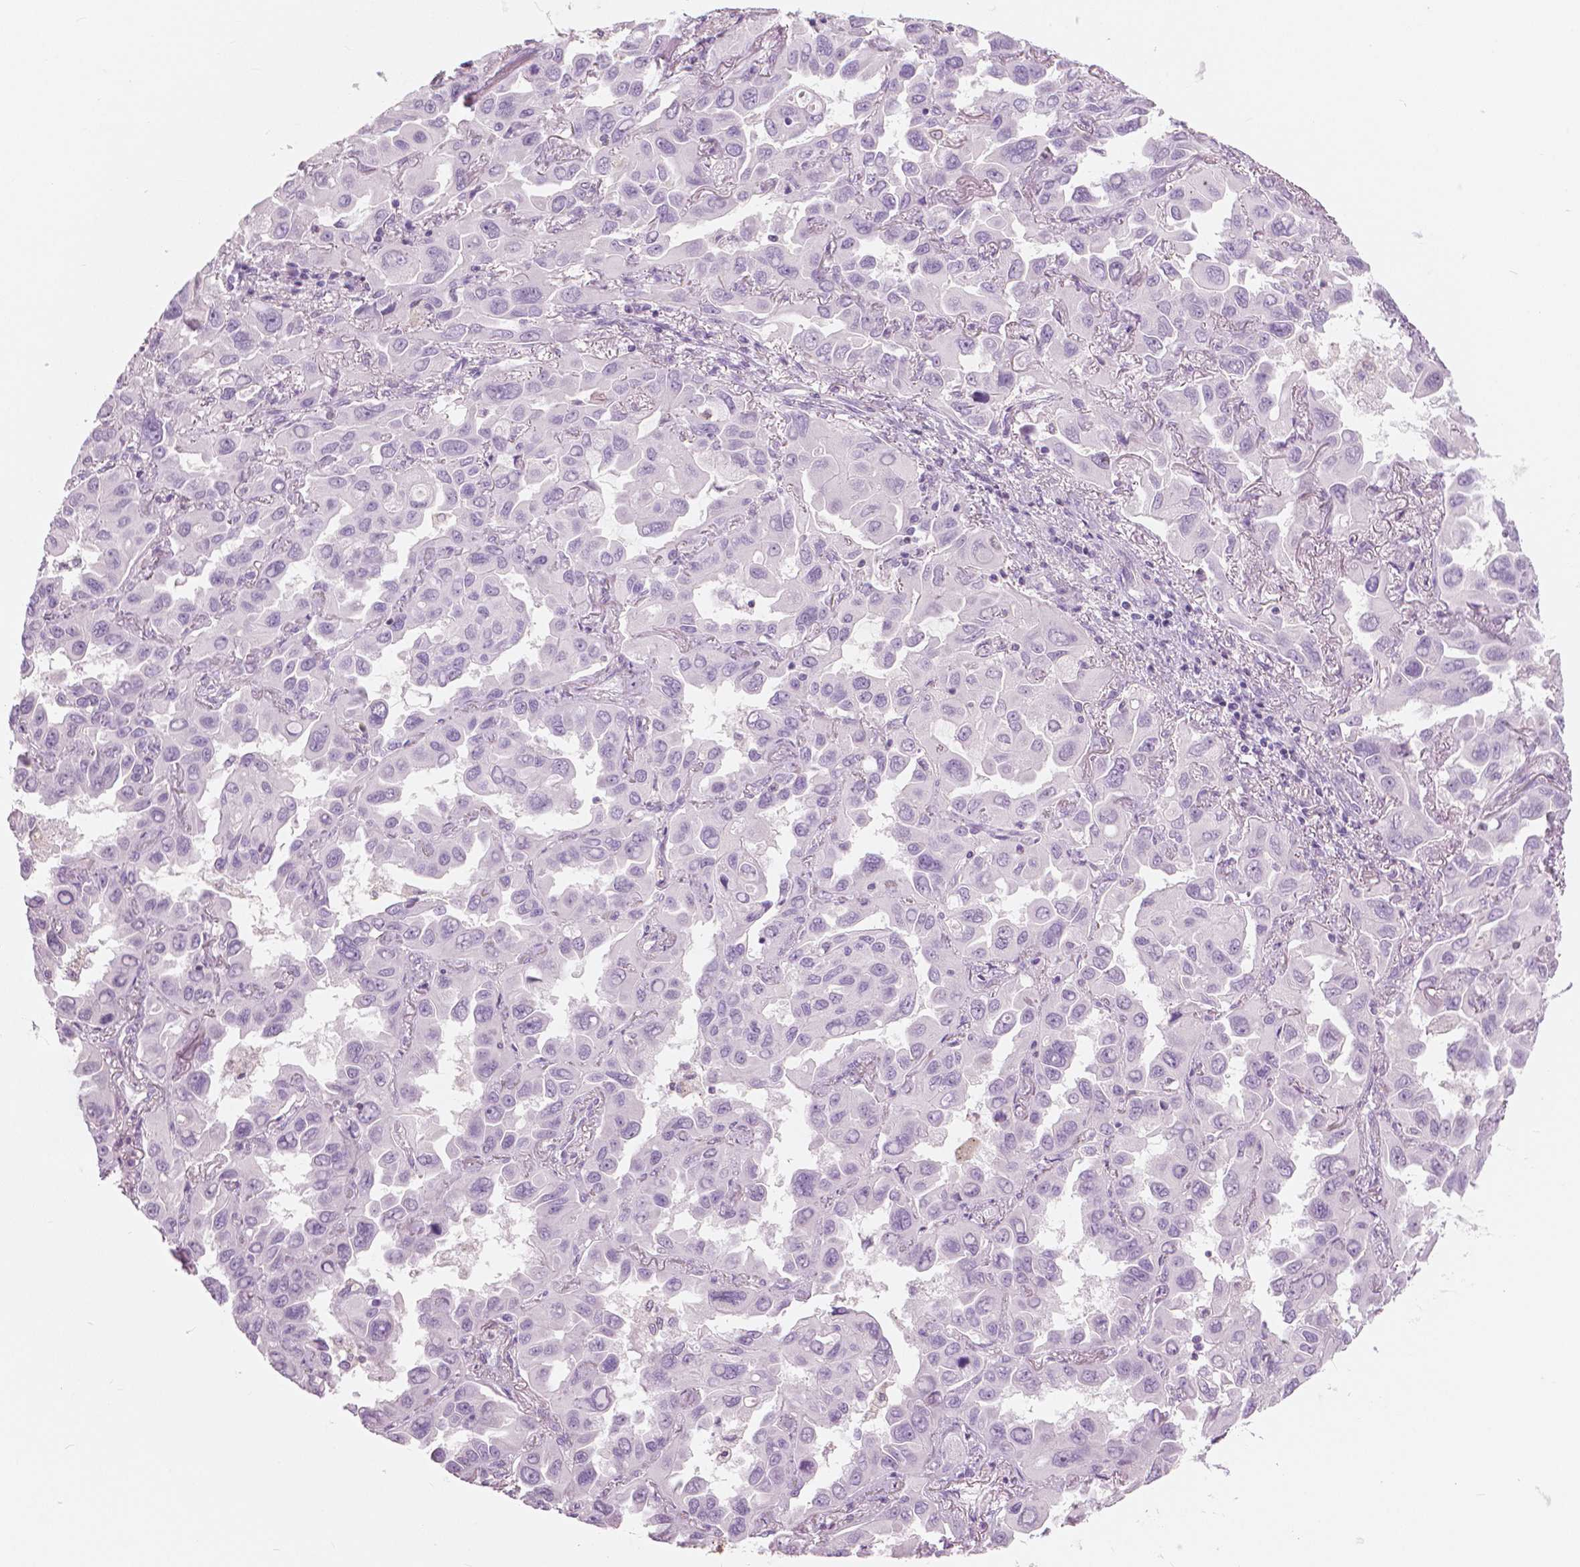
{"staining": {"intensity": "negative", "quantity": "none", "location": "none"}, "tissue": "lung cancer", "cell_type": "Tumor cells", "image_type": "cancer", "snomed": [{"axis": "morphology", "description": "Adenocarcinoma, NOS"}, {"axis": "topography", "description": "Lung"}], "caption": "Lung cancer was stained to show a protein in brown. There is no significant staining in tumor cells. Brightfield microscopy of immunohistochemistry (IHC) stained with DAB (brown) and hematoxylin (blue), captured at high magnification.", "gene": "GALM", "patient": {"sex": "male", "age": 64}}